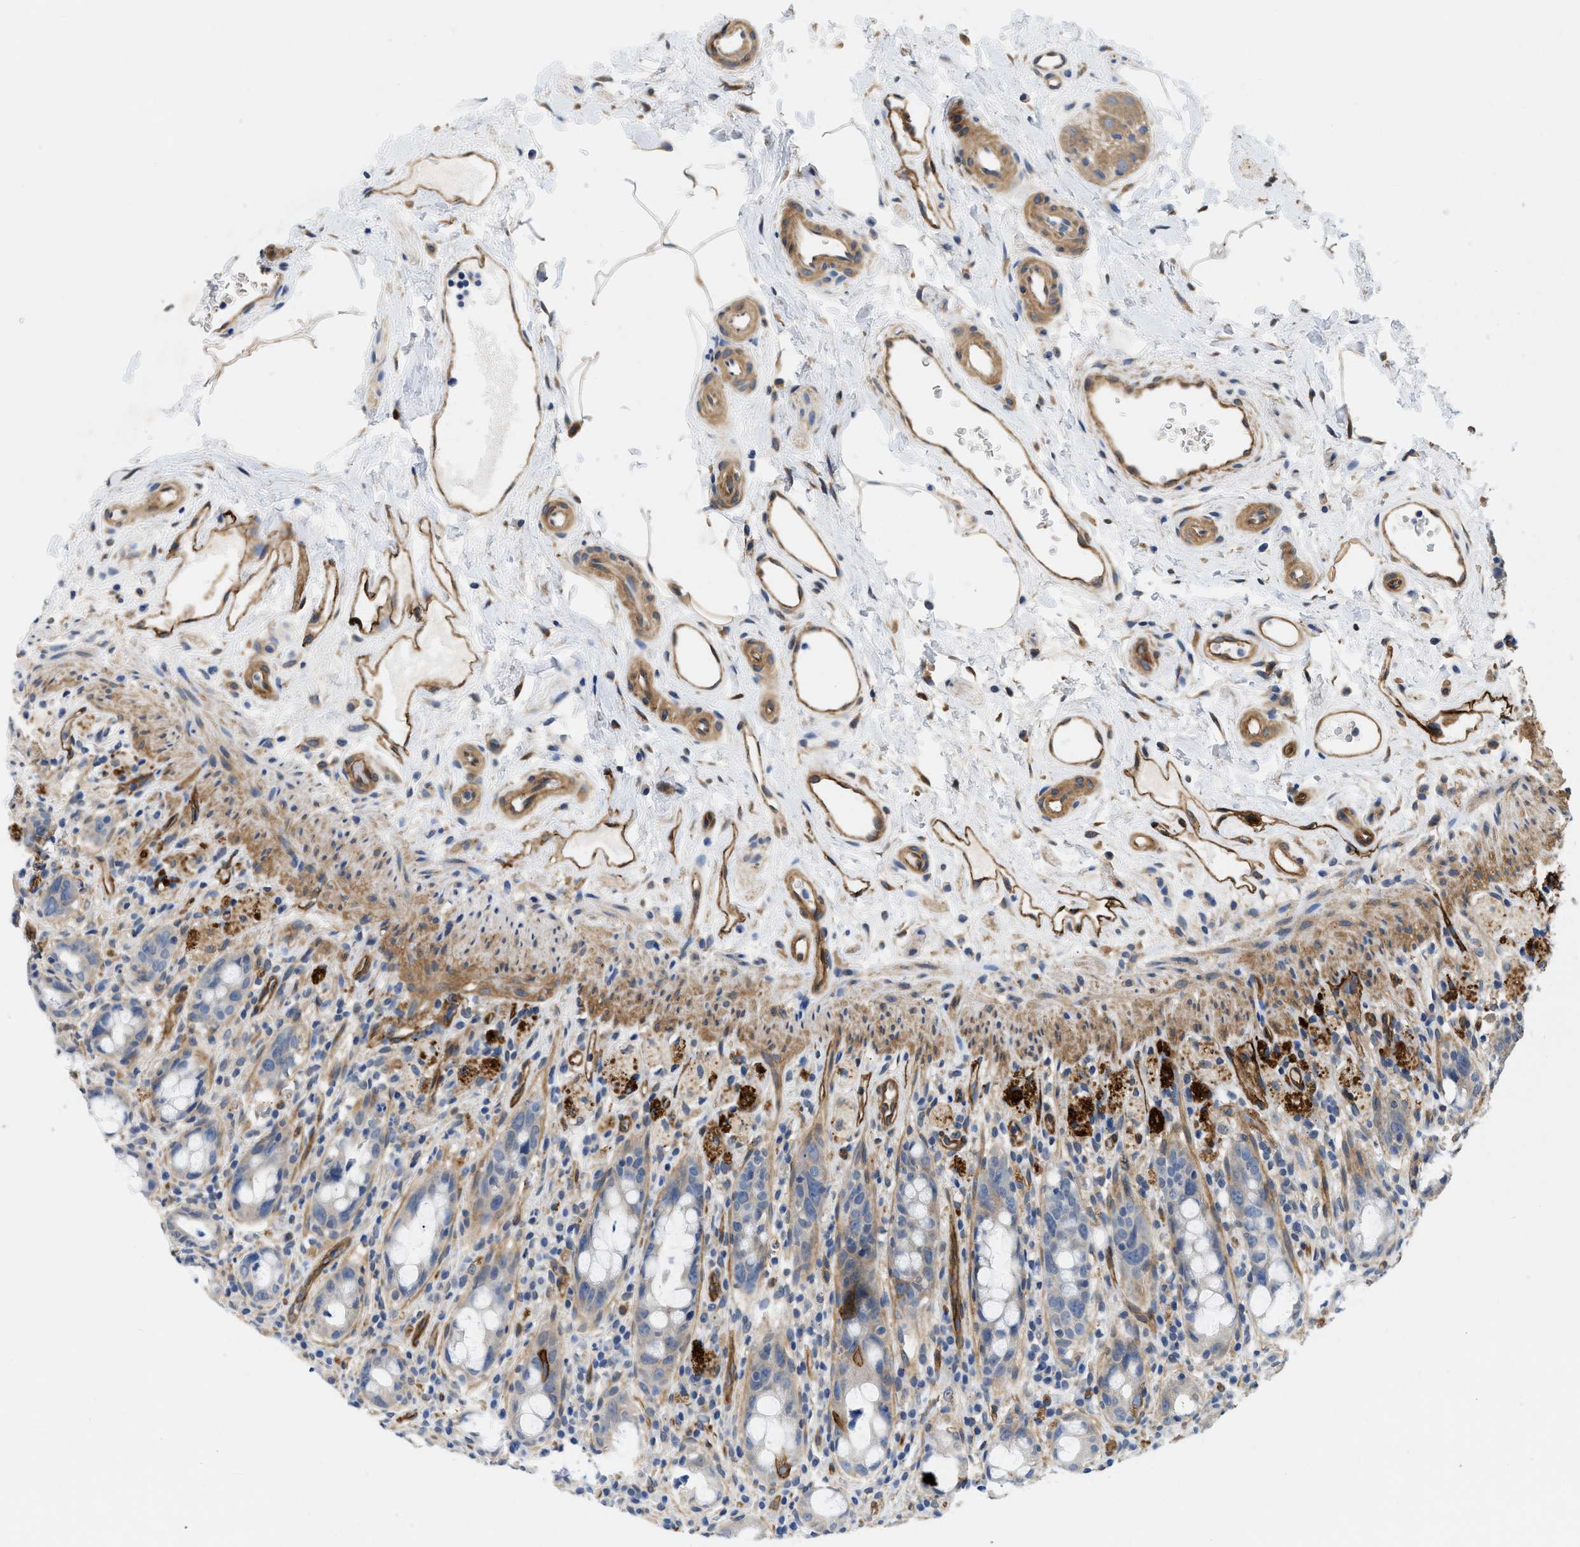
{"staining": {"intensity": "strong", "quantity": "<25%", "location": "cytoplasmic/membranous"}, "tissue": "rectum", "cell_type": "Glandular cells", "image_type": "normal", "snomed": [{"axis": "morphology", "description": "Normal tissue, NOS"}, {"axis": "topography", "description": "Rectum"}], "caption": "Immunohistochemical staining of benign rectum shows <25% levels of strong cytoplasmic/membranous protein expression in about <25% of glandular cells.", "gene": "RAPH1", "patient": {"sex": "male", "age": 44}}